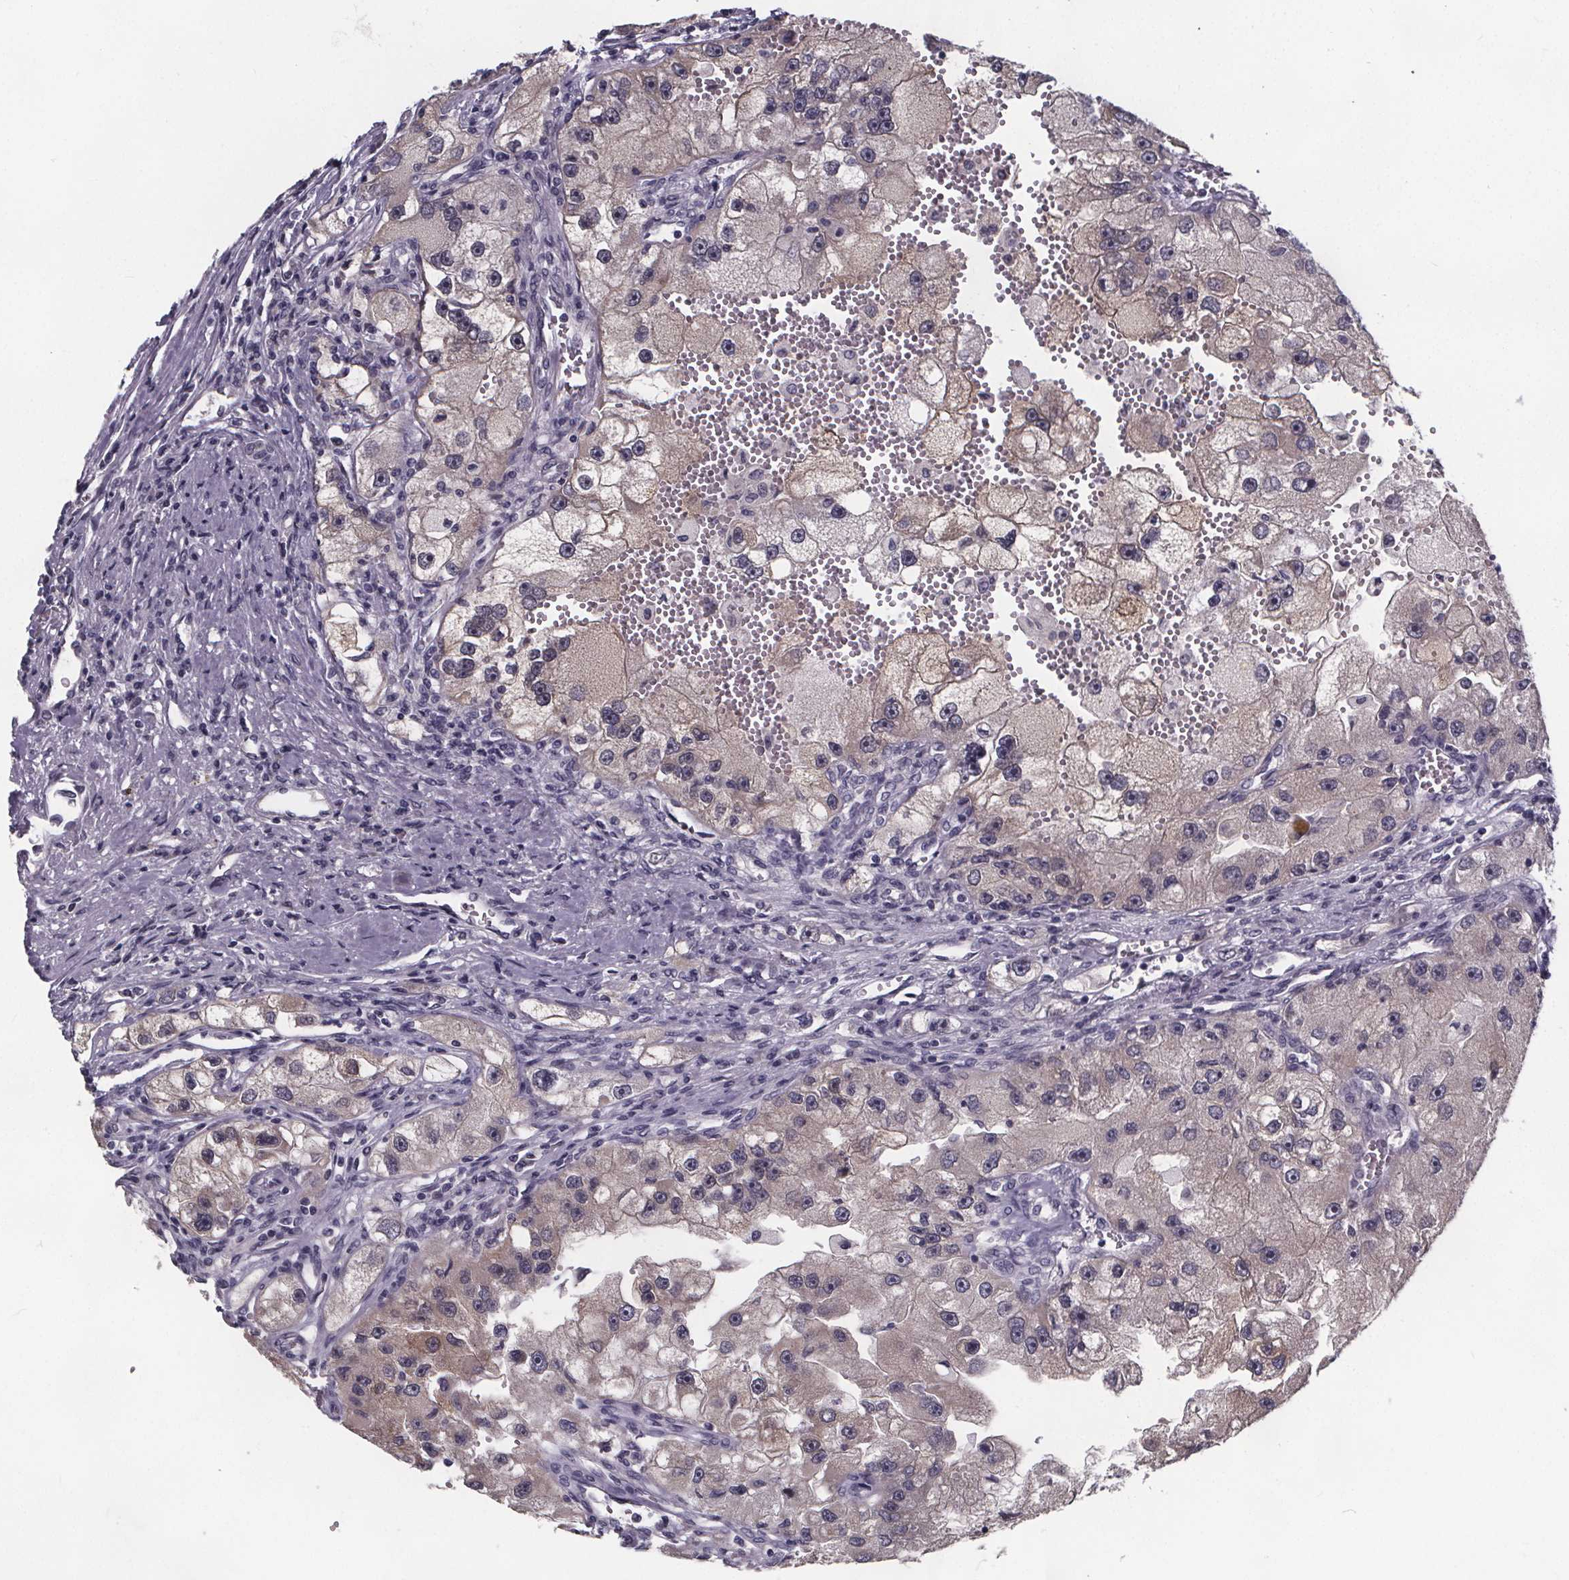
{"staining": {"intensity": "weak", "quantity": "<25%", "location": "cytoplasmic/membranous"}, "tissue": "renal cancer", "cell_type": "Tumor cells", "image_type": "cancer", "snomed": [{"axis": "morphology", "description": "Adenocarcinoma, NOS"}, {"axis": "topography", "description": "Kidney"}], "caption": "Immunohistochemical staining of renal adenocarcinoma reveals no significant staining in tumor cells.", "gene": "FAM181B", "patient": {"sex": "male", "age": 63}}